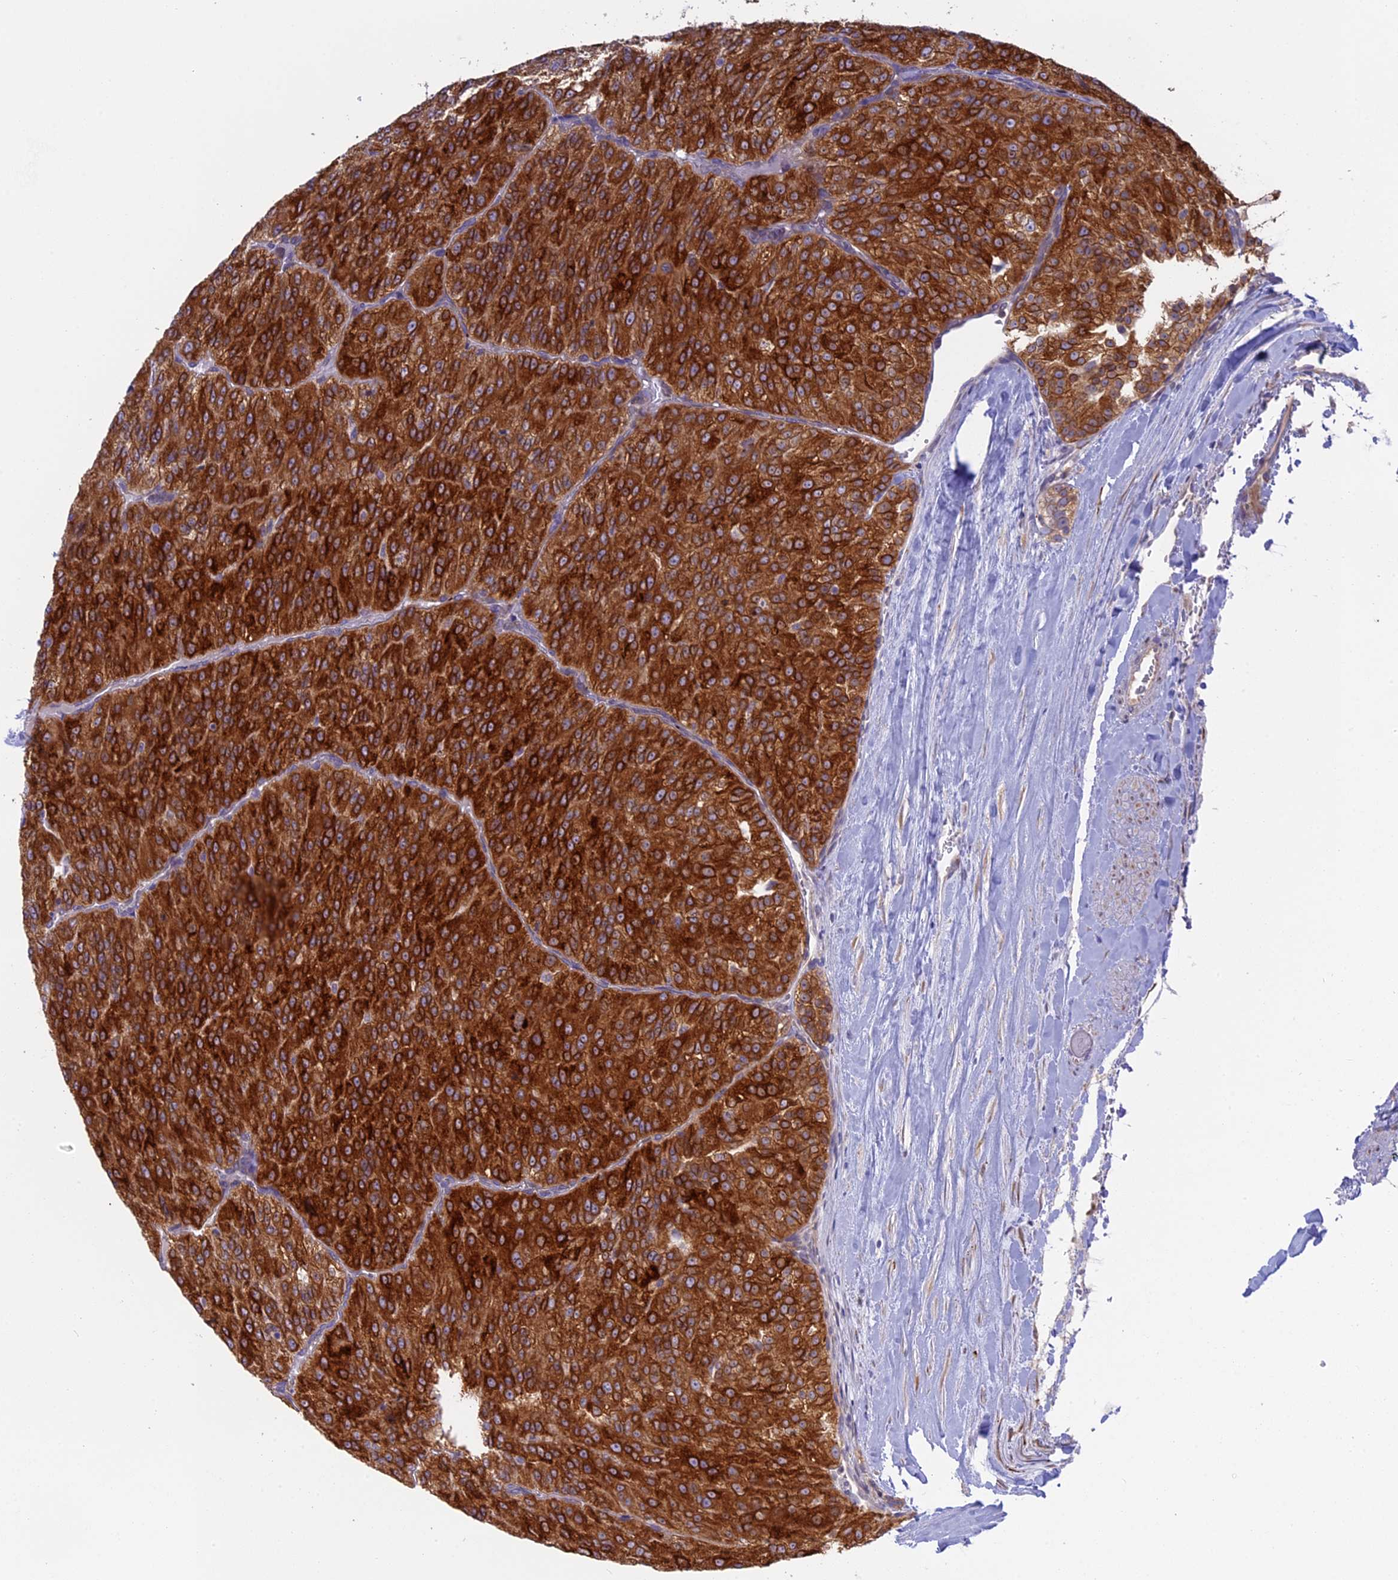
{"staining": {"intensity": "strong", "quantity": ">75%", "location": "cytoplasmic/membranous"}, "tissue": "renal cancer", "cell_type": "Tumor cells", "image_type": "cancer", "snomed": [{"axis": "morphology", "description": "Adenocarcinoma, NOS"}, {"axis": "topography", "description": "Kidney"}], "caption": "The image displays immunohistochemical staining of renal cancer (adenocarcinoma). There is strong cytoplasmic/membranous positivity is appreciated in about >75% of tumor cells.", "gene": "TLCD1", "patient": {"sex": "female", "age": 63}}